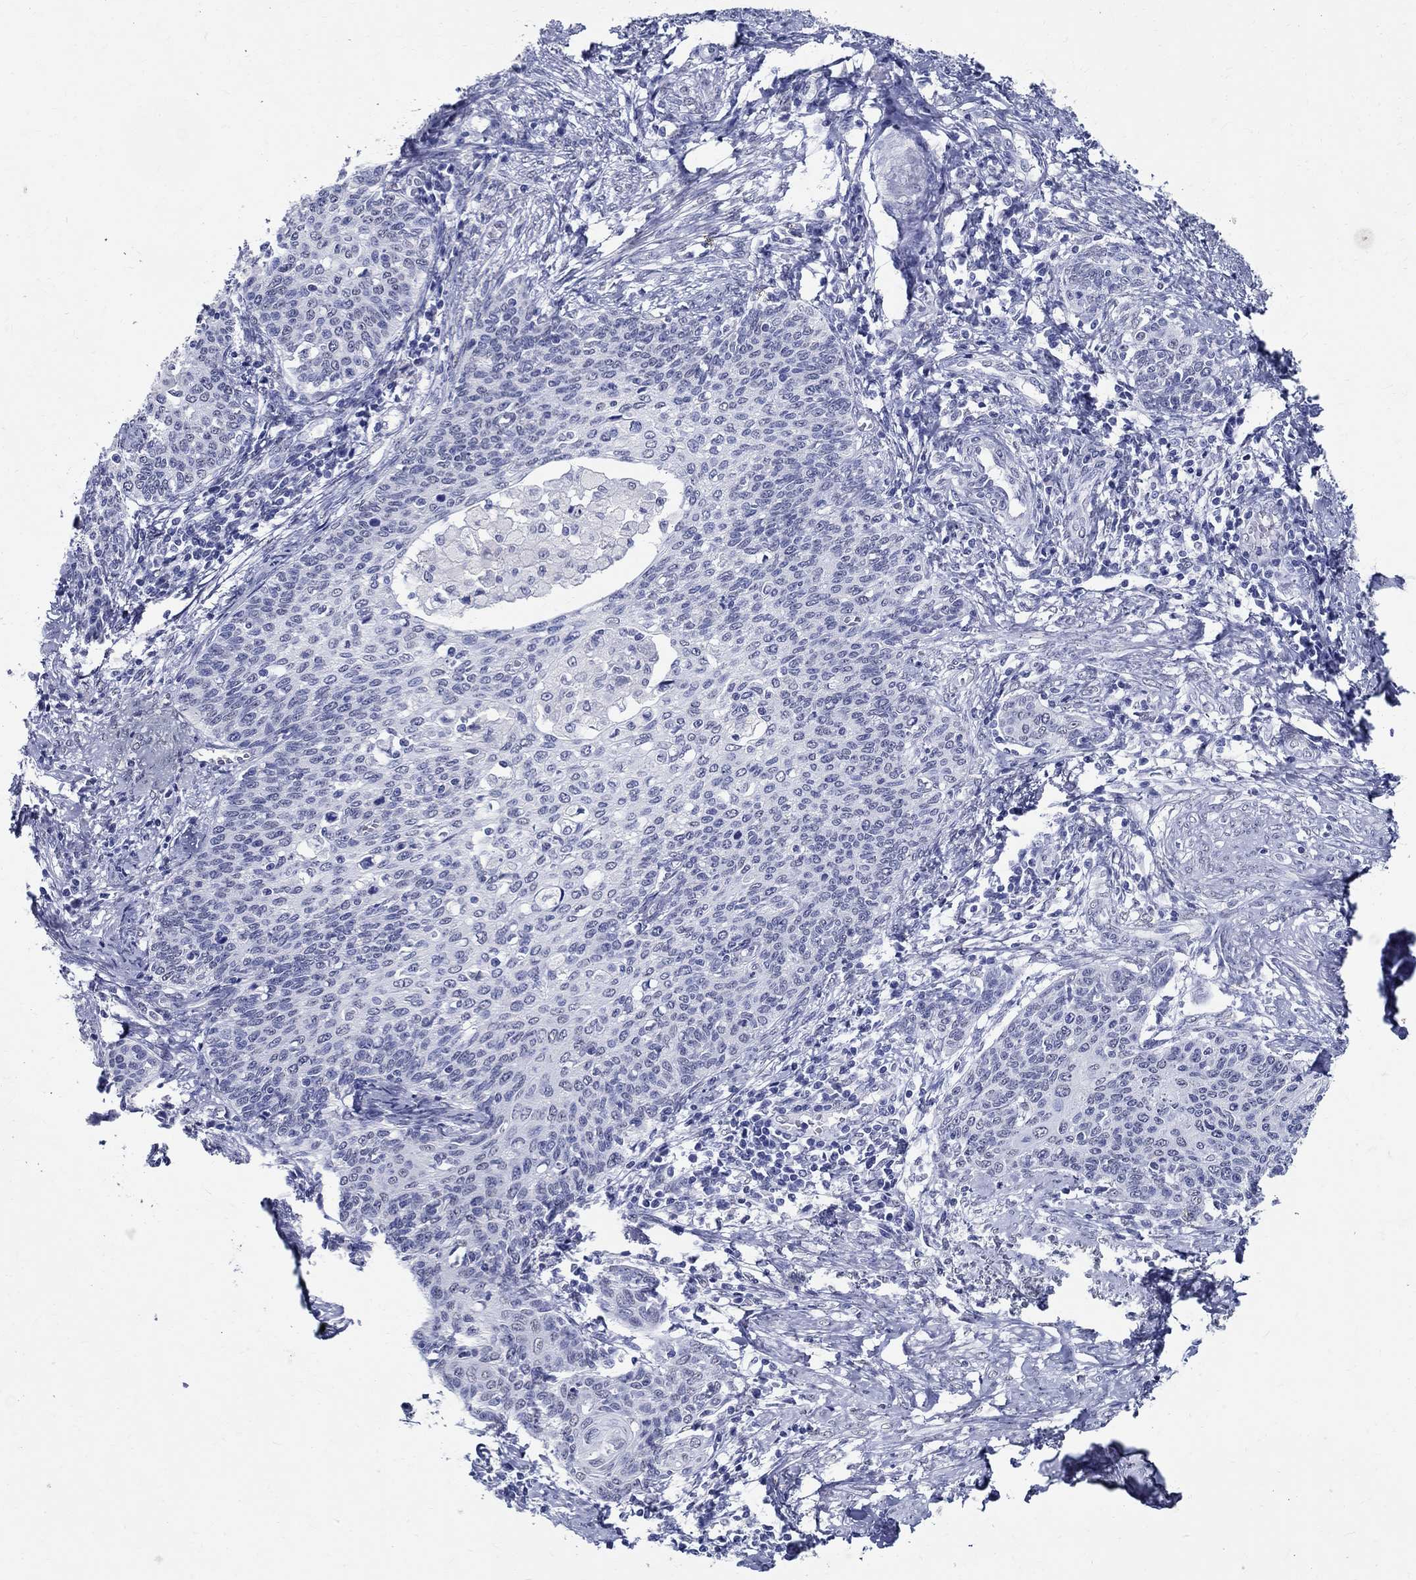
{"staining": {"intensity": "negative", "quantity": "none", "location": "none"}, "tissue": "cervical cancer", "cell_type": "Tumor cells", "image_type": "cancer", "snomed": [{"axis": "morphology", "description": "Normal tissue, NOS"}, {"axis": "morphology", "description": "Squamous cell carcinoma, NOS"}, {"axis": "topography", "description": "Cervix"}], "caption": "Immunohistochemistry (IHC) image of human squamous cell carcinoma (cervical) stained for a protein (brown), which displays no staining in tumor cells.", "gene": "TSPAN16", "patient": {"sex": "female", "age": 39}}